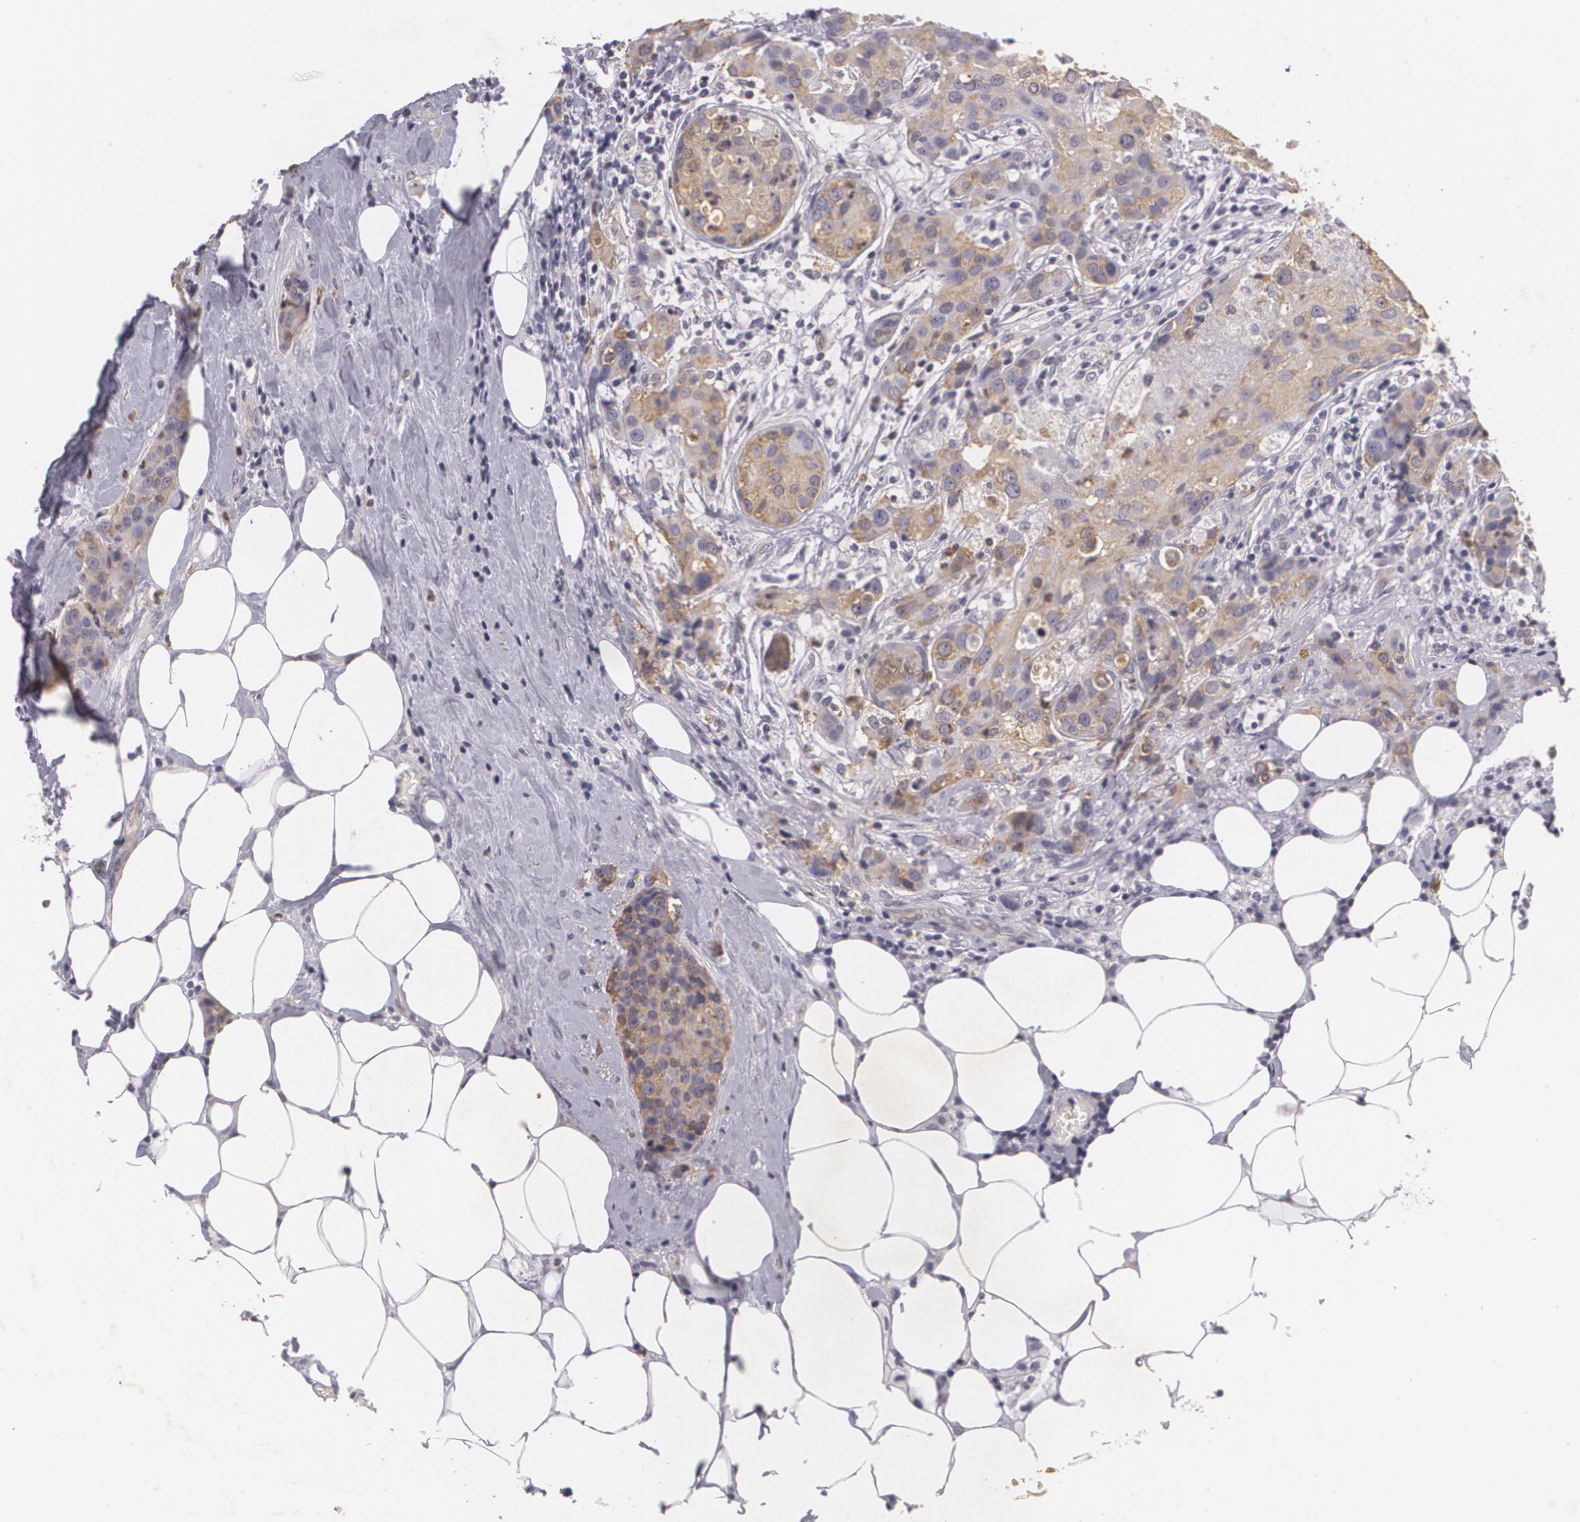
{"staining": {"intensity": "moderate", "quantity": ">75%", "location": "cytoplasmic/membranous"}, "tissue": "breast cancer", "cell_type": "Tumor cells", "image_type": "cancer", "snomed": [{"axis": "morphology", "description": "Duct carcinoma"}, {"axis": "topography", "description": "Breast"}], "caption": "High-magnification brightfield microscopy of breast invasive ductal carcinoma stained with DAB (brown) and counterstained with hematoxylin (blue). tumor cells exhibit moderate cytoplasmic/membranous positivity is seen in about>75% of cells.", "gene": "KCNA4", "patient": {"sex": "female", "age": 45}}